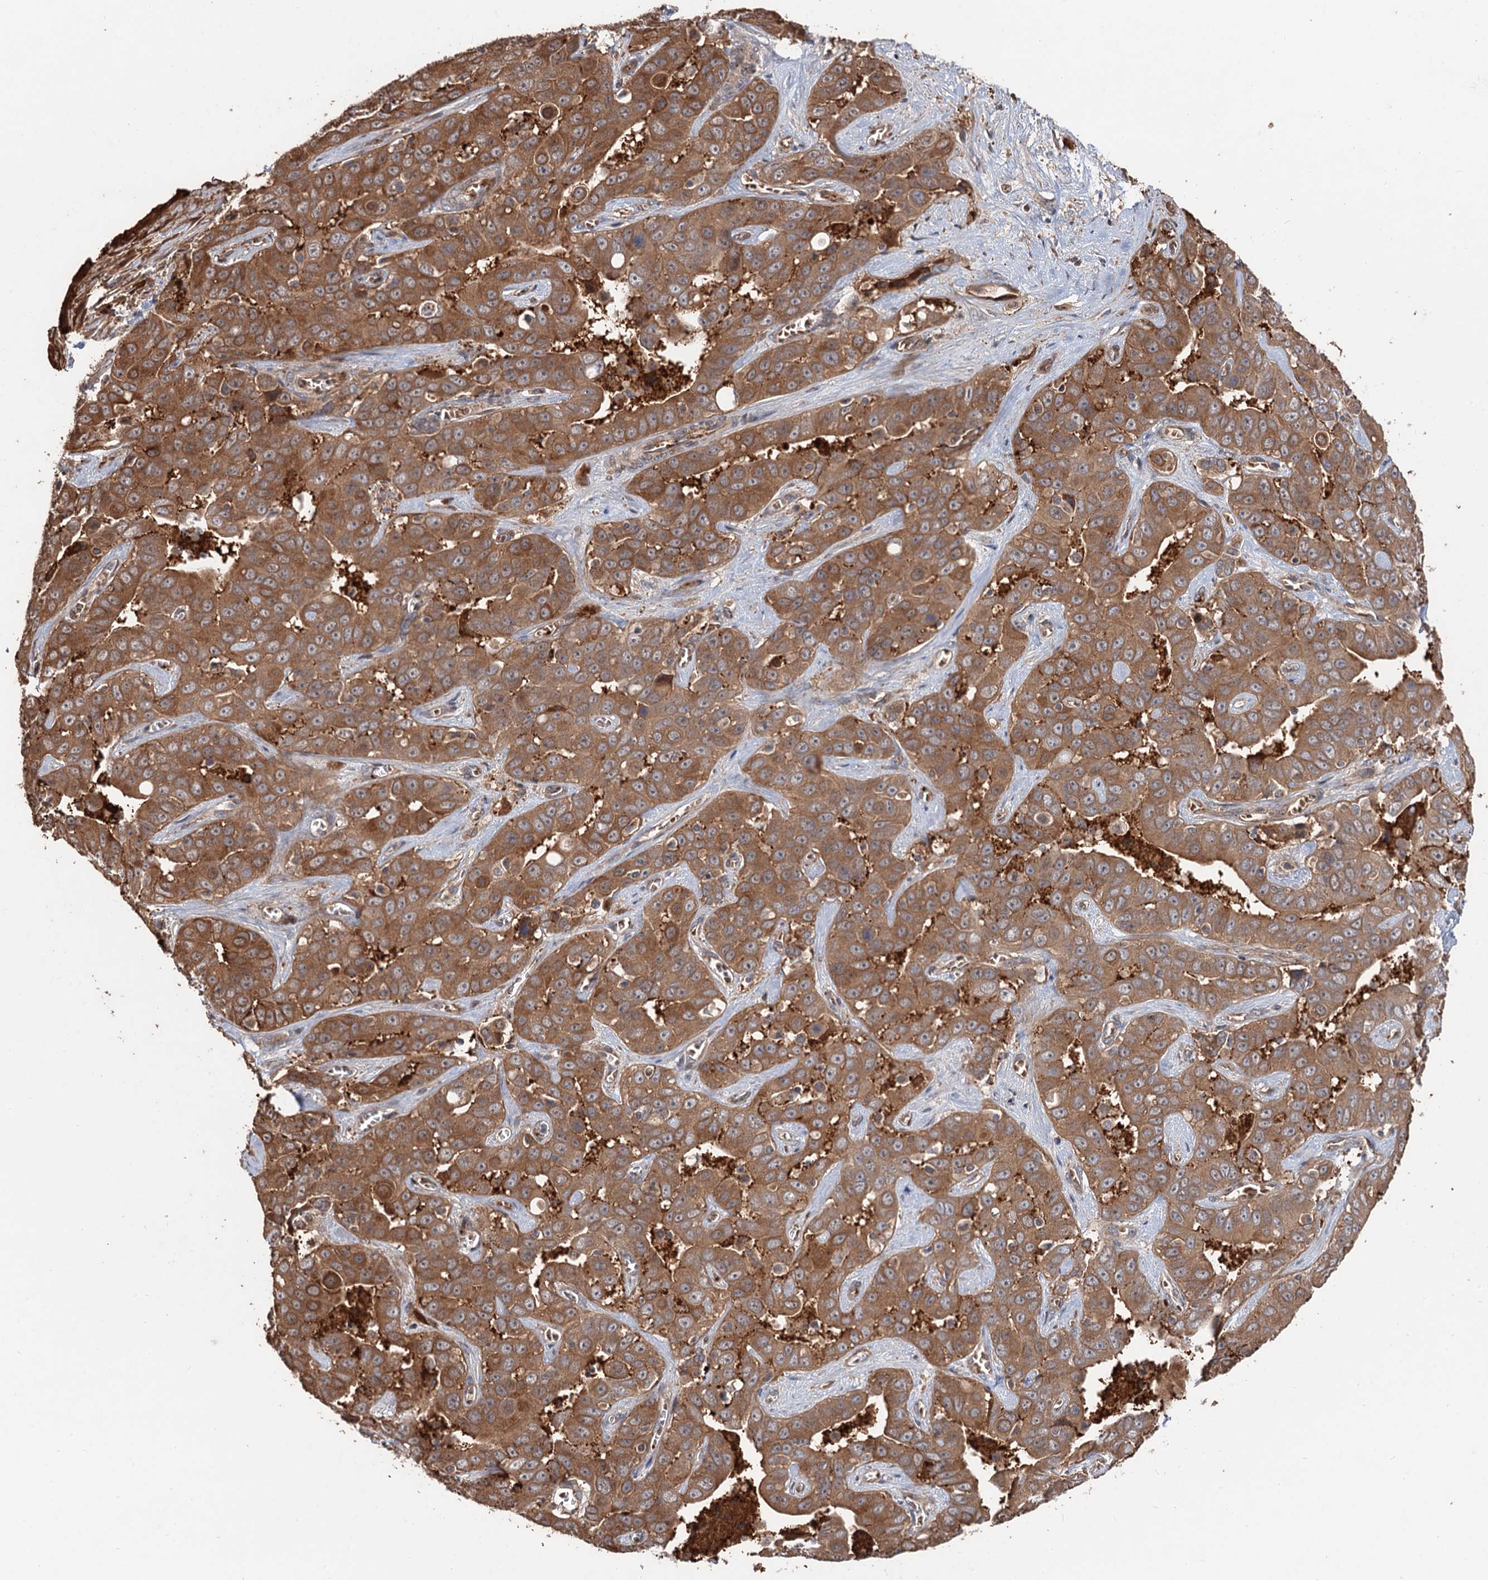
{"staining": {"intensity": "moderate", "quantity": ">75%", "location": "cytoplasmic/membranous"}, "tissue": "liver cancer", "cell_type": "Tumor cells", "image_type": "cancer", "snomed": [{"axis": "morphology", "description": "Cholangiocarcinoma"}, {"axis": "topography", "description": "Liver"}], "caption": "Immunohistochemistry (IHC) image of neoplastic tissue: liver cancer (cholangiocarcinoma) stained using IHC demonstrates medium levels of moderate protein expression localized specifically in the cytoplasmic/membranous of tumor cells, appearing as a cytoplasmic/membranous brown color.", "gene": "DEXI", "patient": {"sex": "female", "age": 52}}